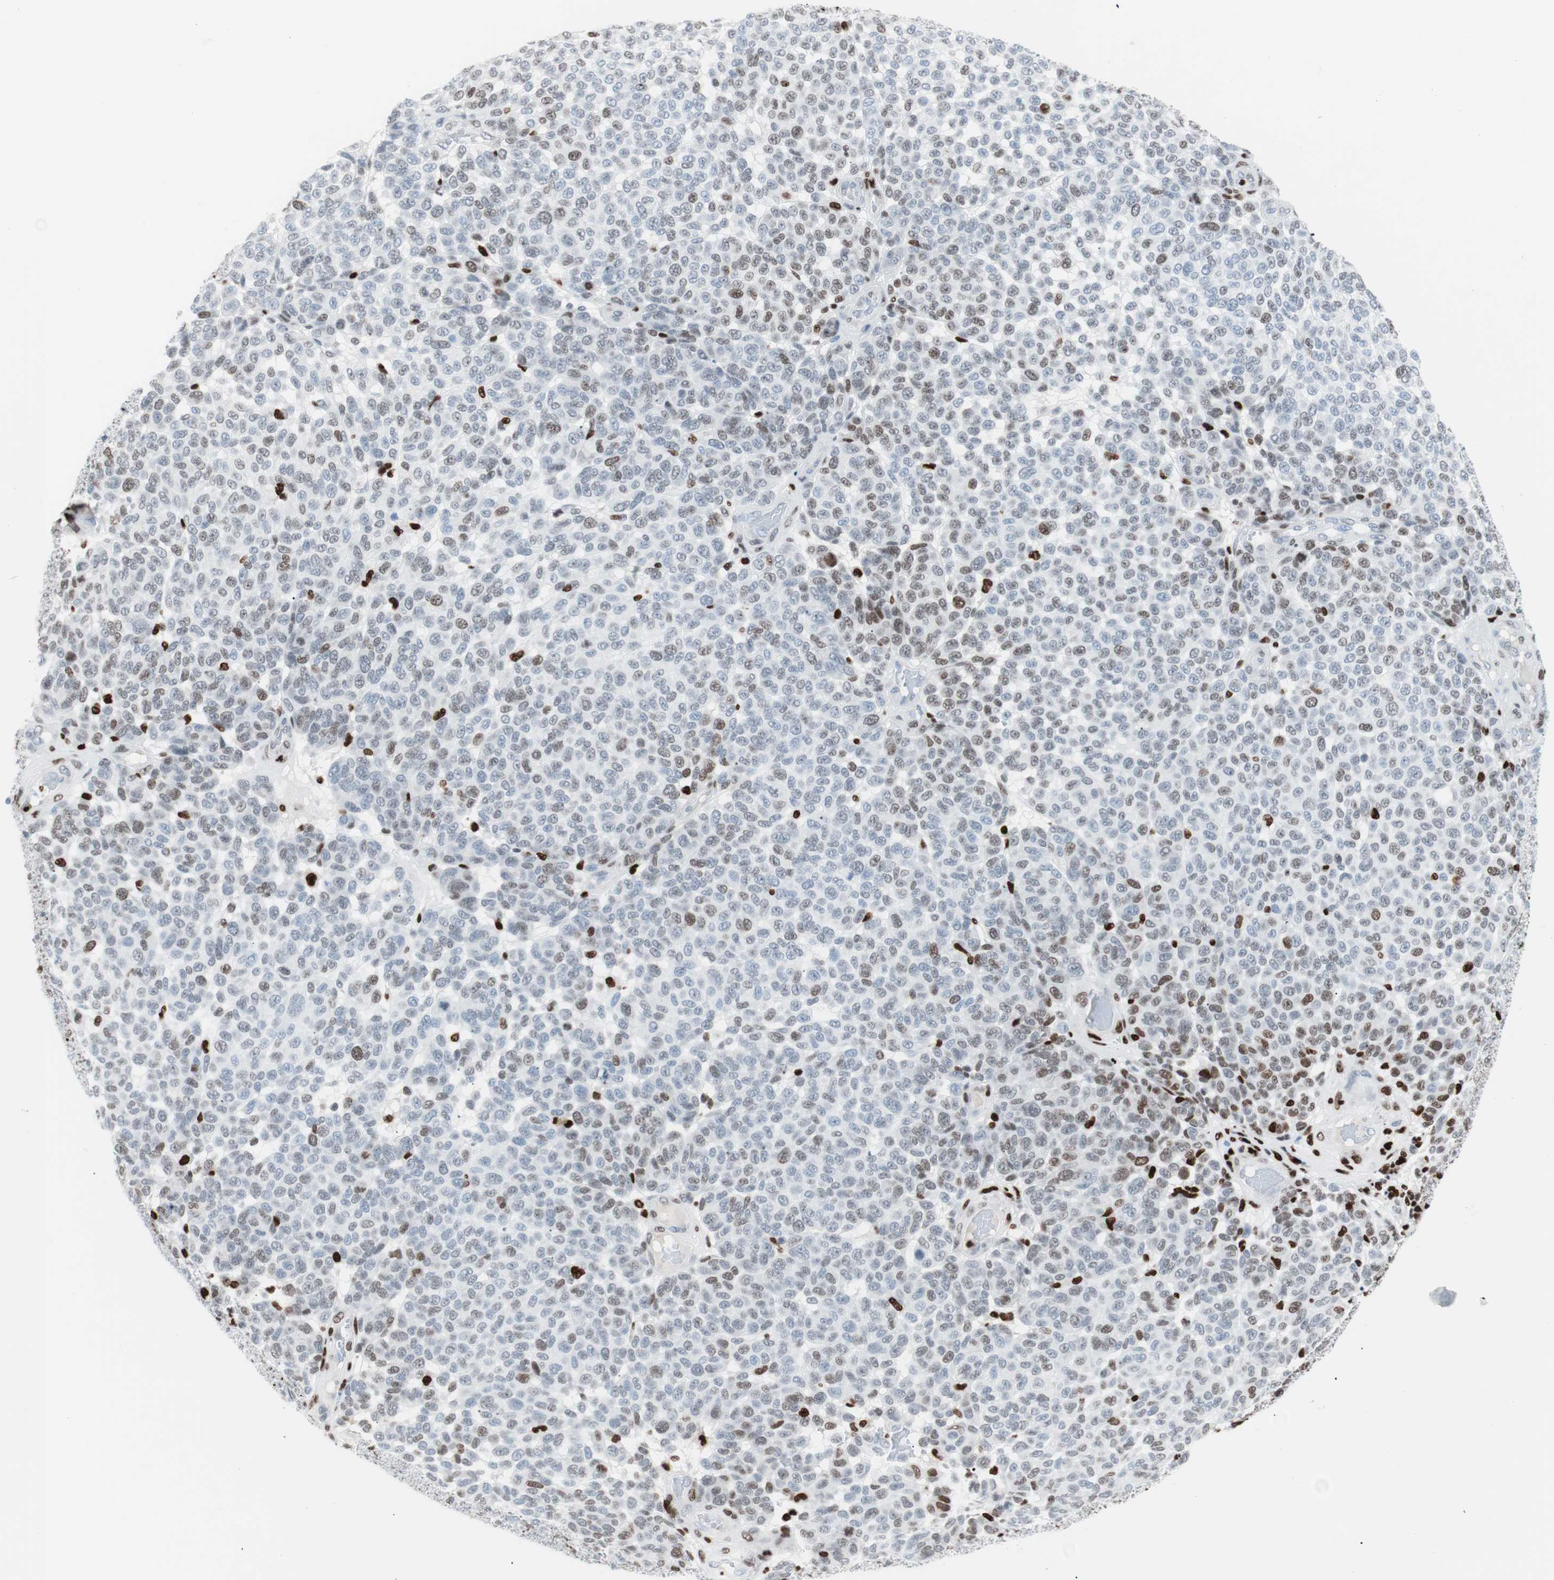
{"staining": {"intensity": "moderate", "quantity": "25%-75%", "location": "nuclear"}, "tissue": "melanoma", "cell_type": "Tumor cells", "image_type": "cancer", "snomed": [{"axis": "morphology", "description": "Malignant melanoma, NOS"}, {"axis": "topography", "description": "Skin"}], "caption": "Malignant melanoma stained with a brown dye exhibits moderate nuclear positive positivity in about 25%-75% of tumor cells.", "gene": "CEBPB", "patient": {"sex": "male", "age": 59}}